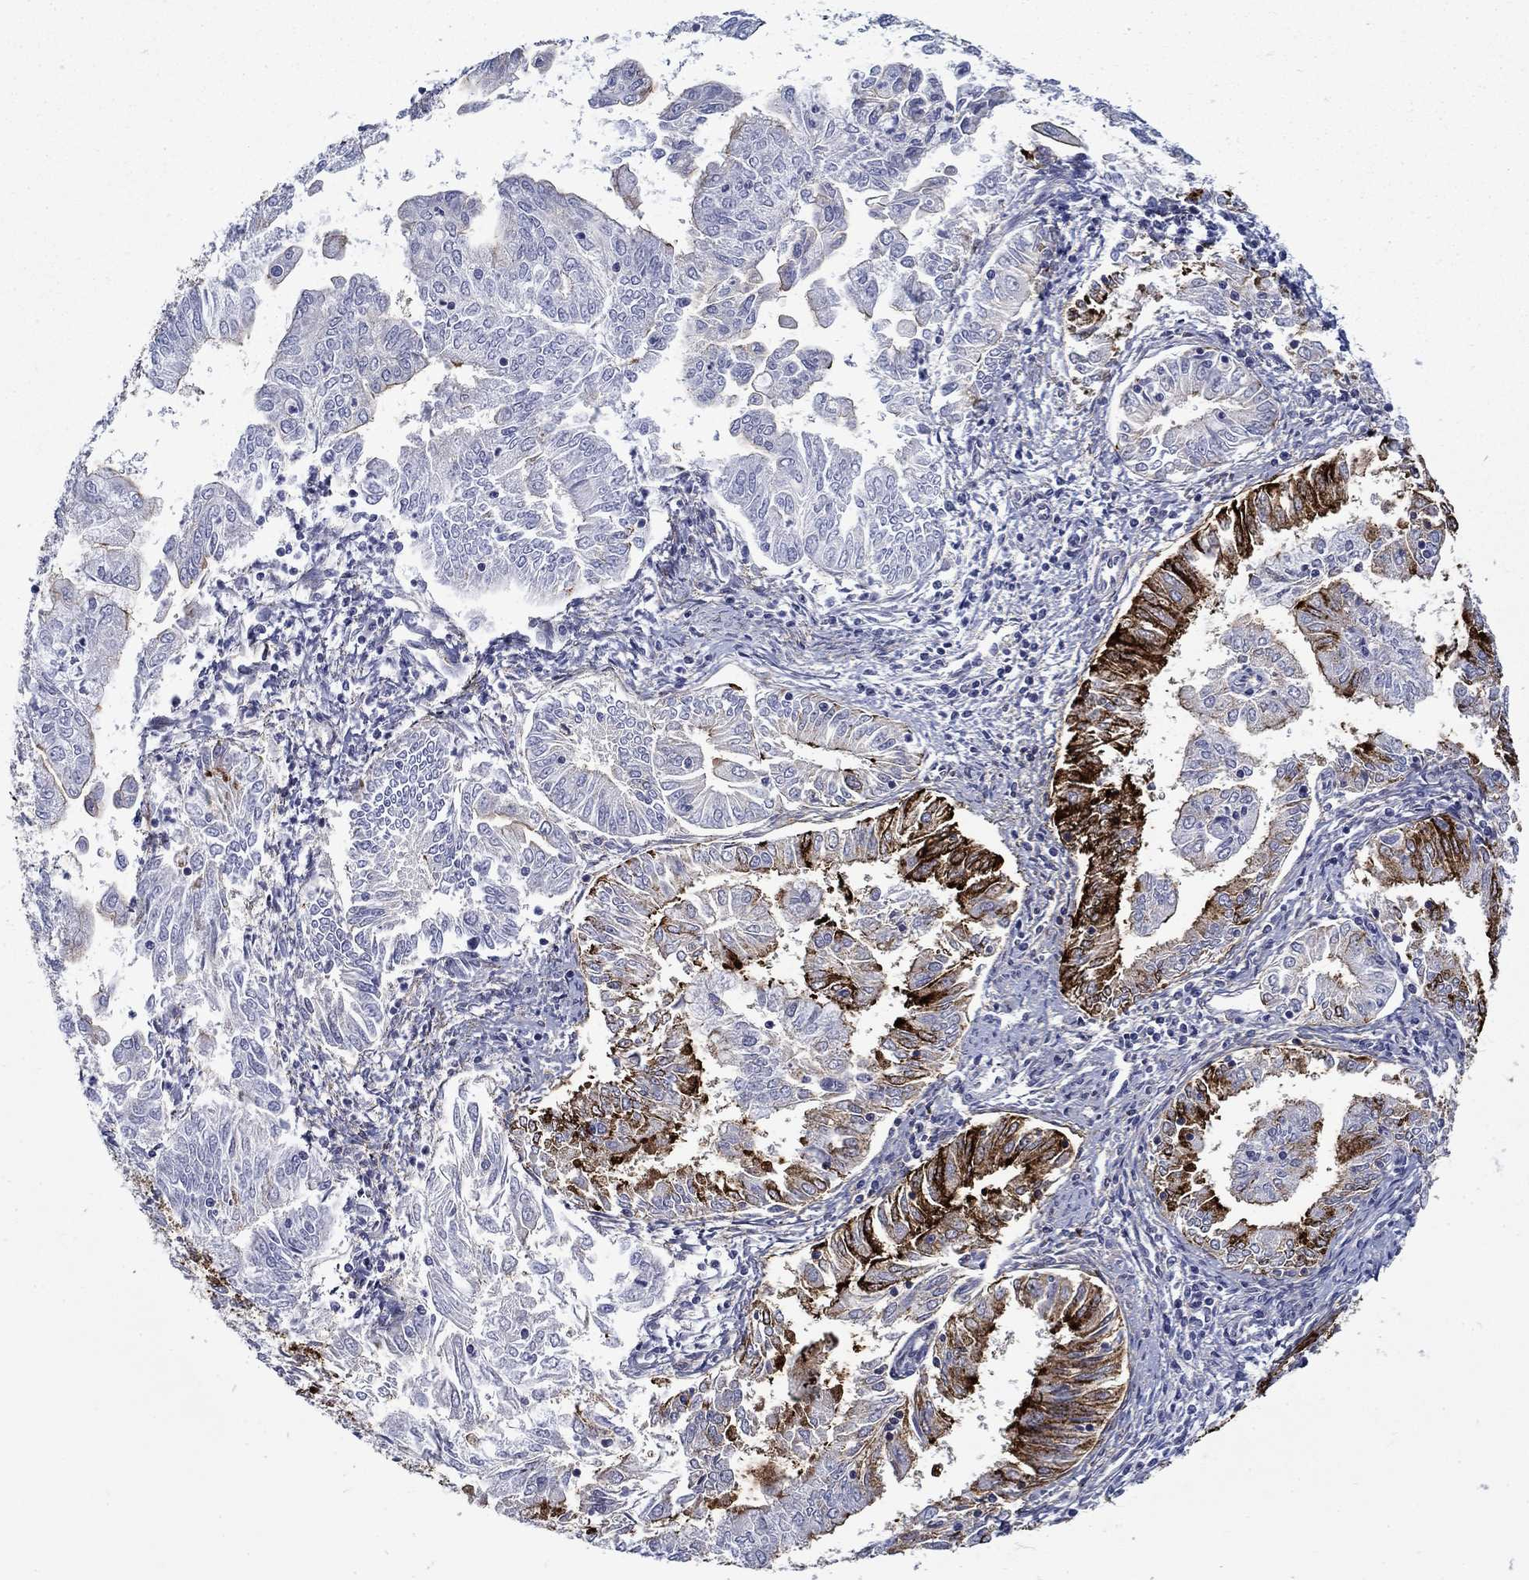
{"staining": {"intensity": "strong", "quantity": "<25%", "location": "cytoplasmic/membranous"}, "tissue": "endometrial cancer", "cell_type": "Tumor cells", "image_type": "cancer", "snomed": [{"axis": "morphology", "description": "Adenocarcinoma, NOS"}, {"axis": "topography", "description": "Endometrium"}], "caption": "Endometrial adenocarcinoma stained with a protein marker displays strong staining in tumor cells.", "gene": "C4orf19", "patient": {"sex": "female", "age": 56}}